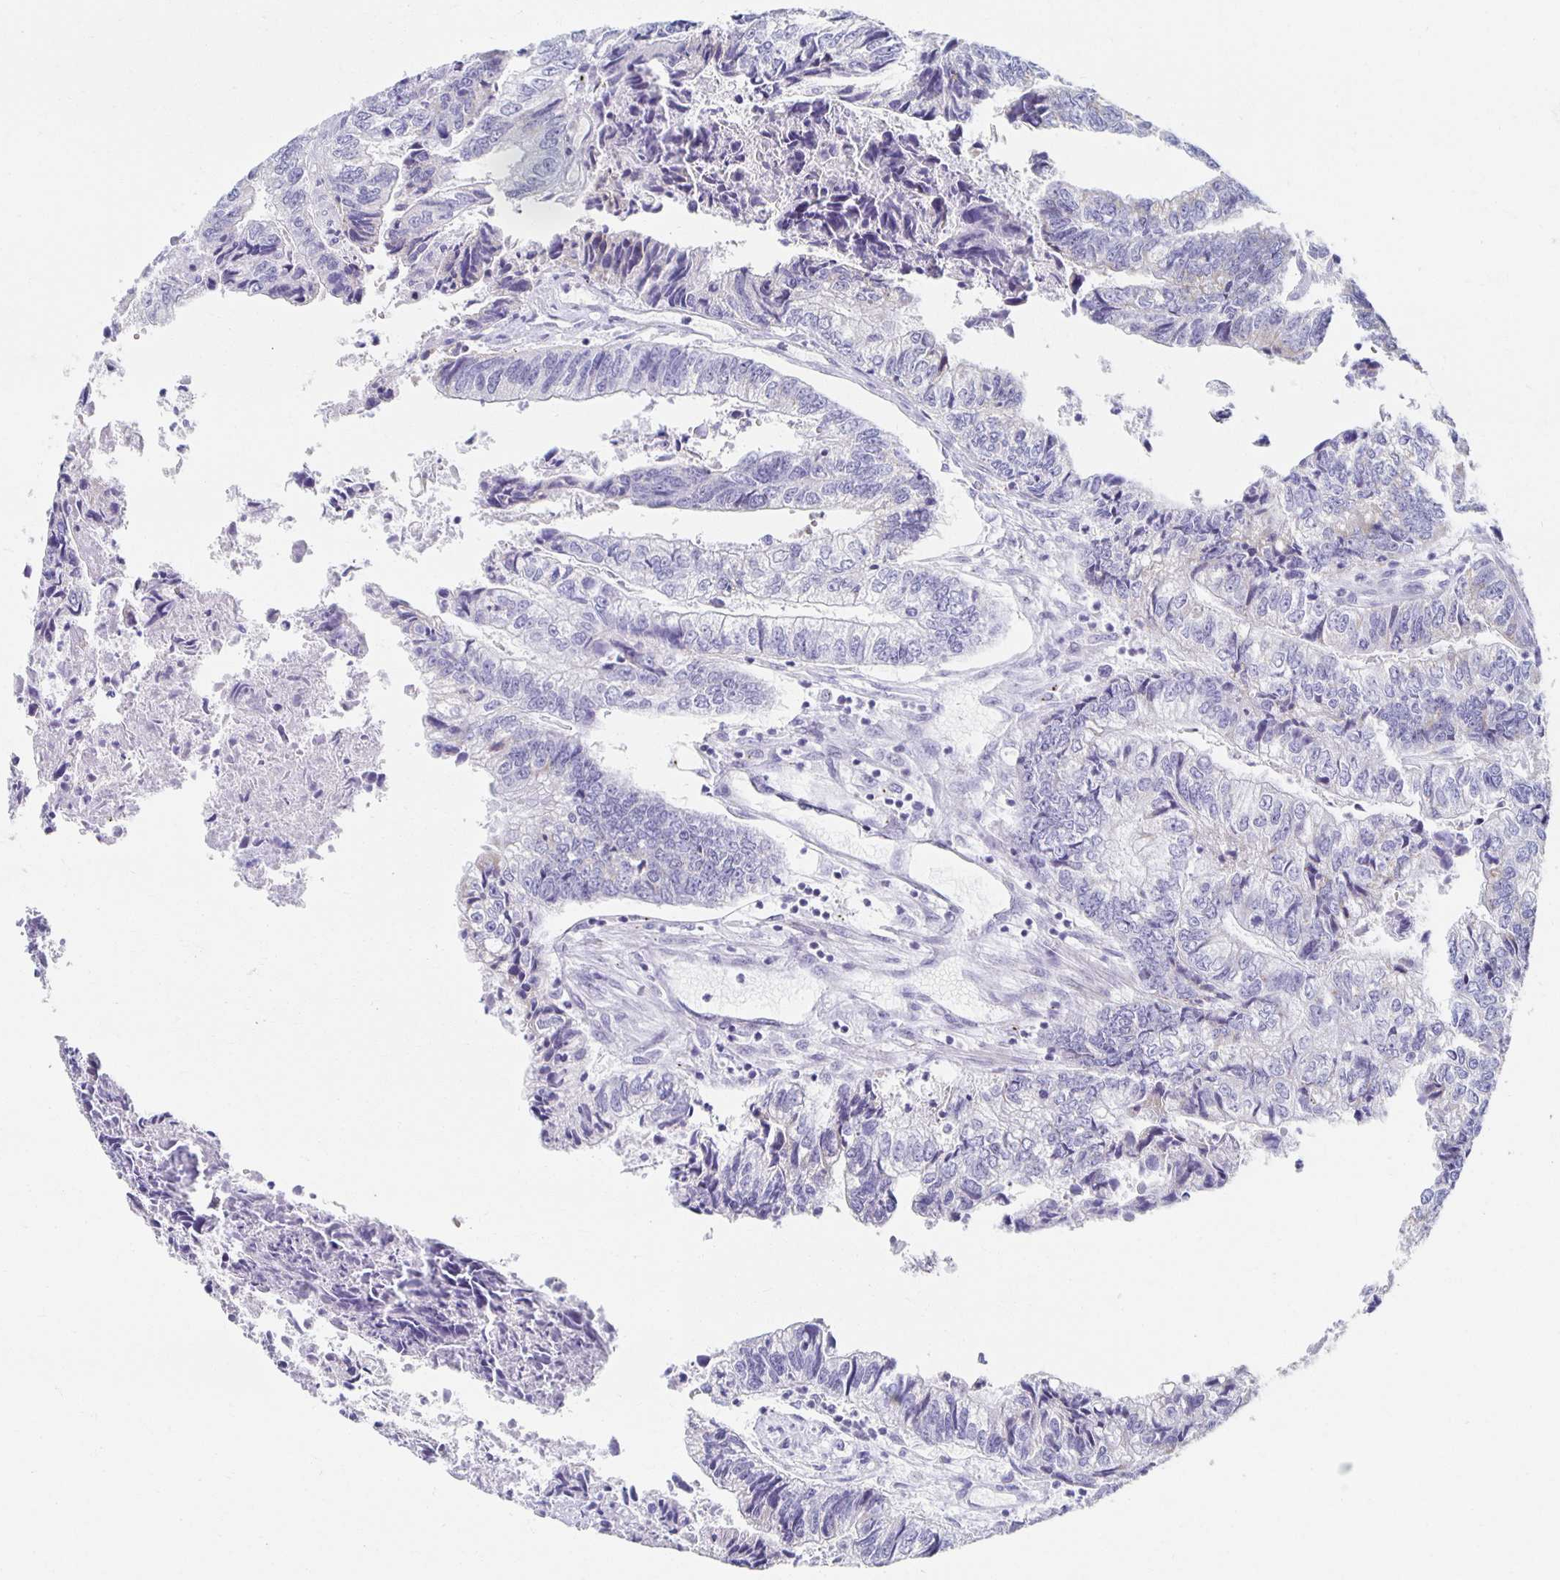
{"staining": {"intensity": "negative", "quantity": "none", "location": "none"}, "tissue": "colorectal cancer", "cell_type": "Tumor cells", "image_type": "cancer", "snomed": [{"axis": "morphology", "description": "Adenocarcinoma, NOS"}, {"axis": "topography", "description": "Colon"}], "caption": "DAB (3,3'-diaminobenzidine) immunohistochemical staining of human colorectal cancer (adenocarcinoma) demonstrates no significant expression in tumor cells. (IHC, brightfield microscopy, high magnification).", "gene": "TEX44", "patient": {"sex": "male", "age": 86}}